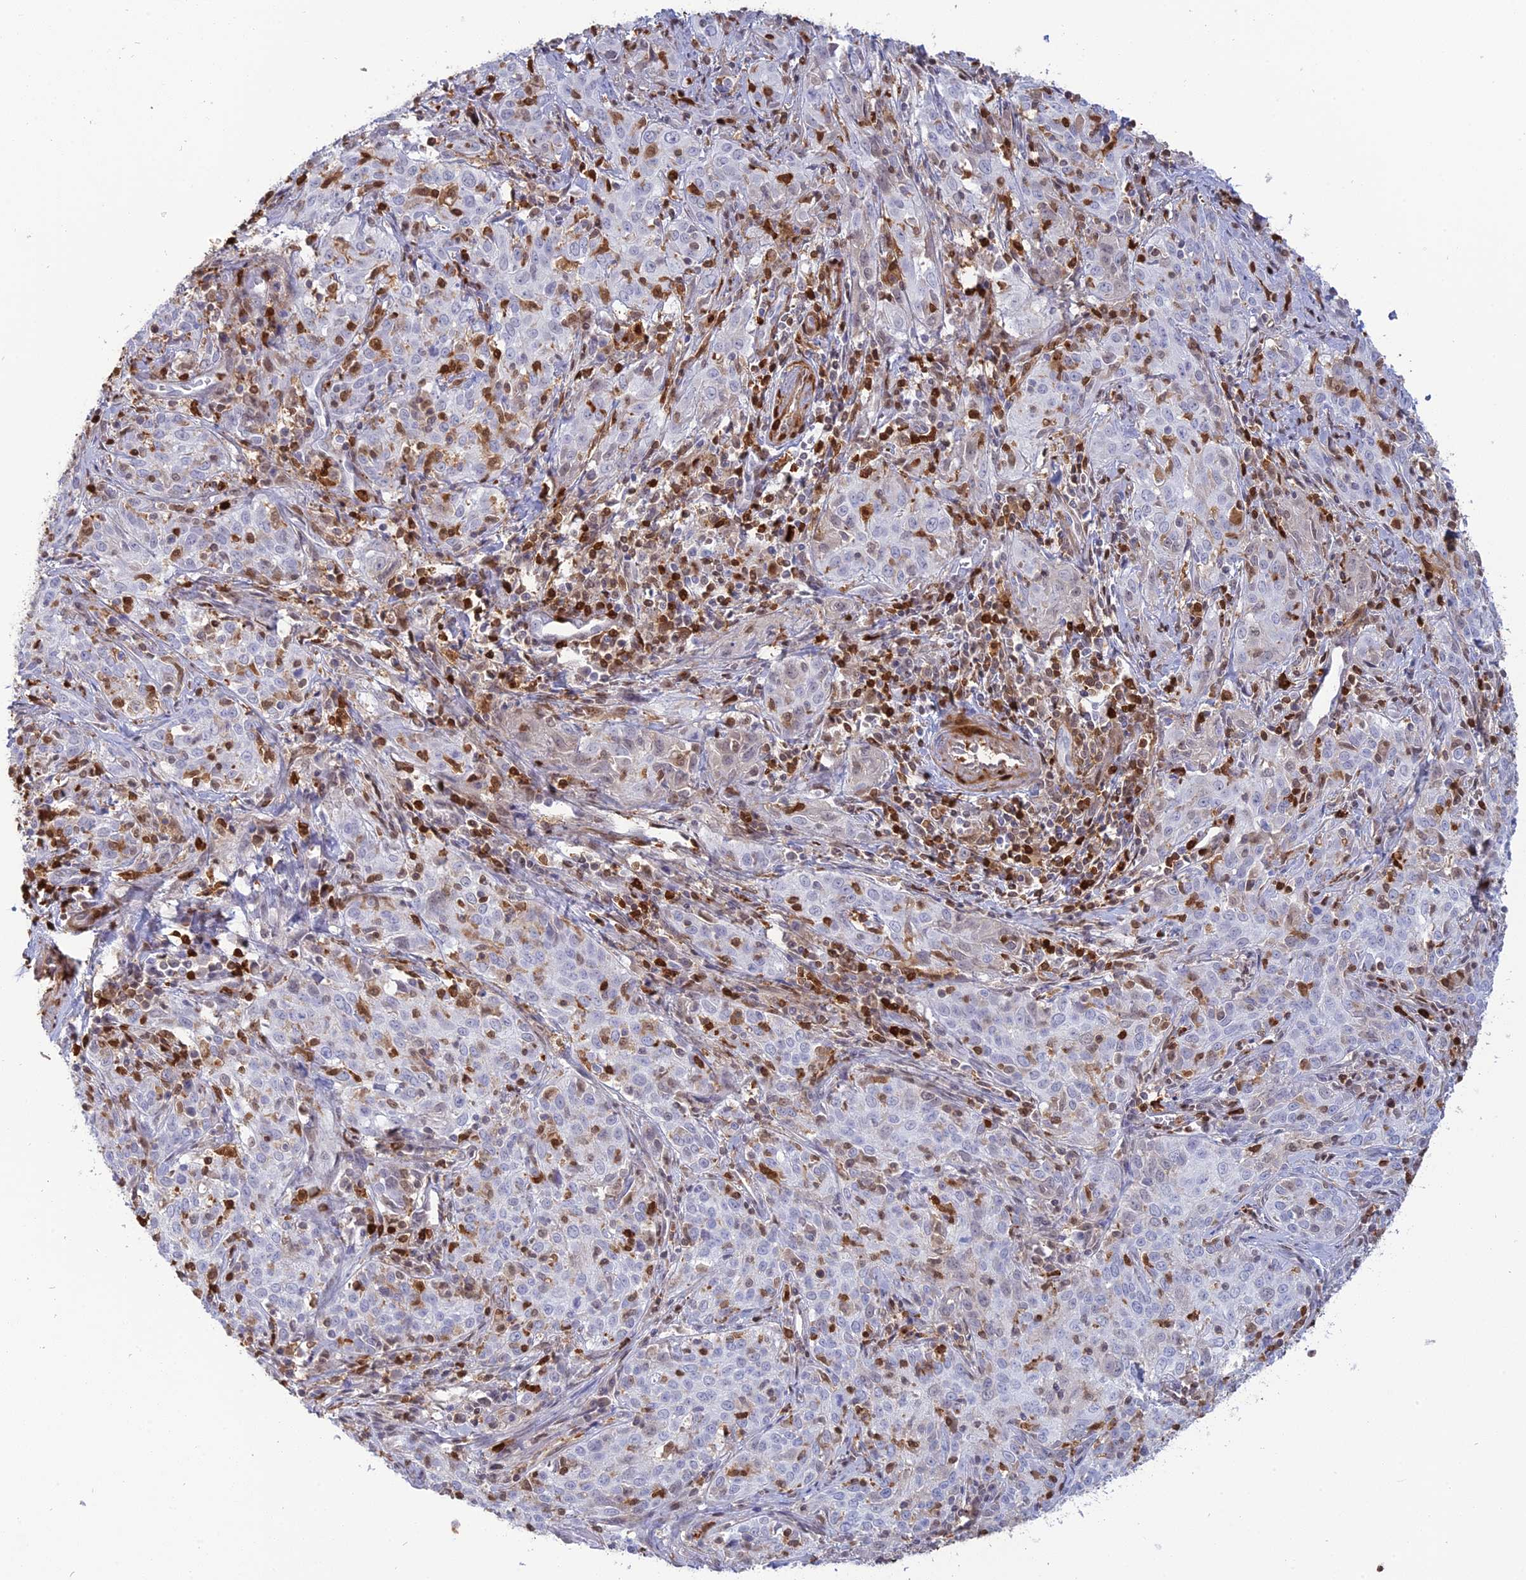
{"staining": {"intensity": "negative", "quantity": "none", "location": "none"}, "tissue": "cervical cancer", "cell_type": "Tumor cells", "image_type": "cancer", "snomed": [{"axis": "morphology", "description": "Squamous cell carcinoma, NOS"}, {"axis": "topography", "description": "Cervix"}], "caption": "Immunohistochemistry histopathology image of human cervical cancer (squamous cell carcinoma) stained for a protein (brown), which displays no staining in tumor cells.", "gene": "PGBD4", "patient": {"sex": "female", "age": 57}}